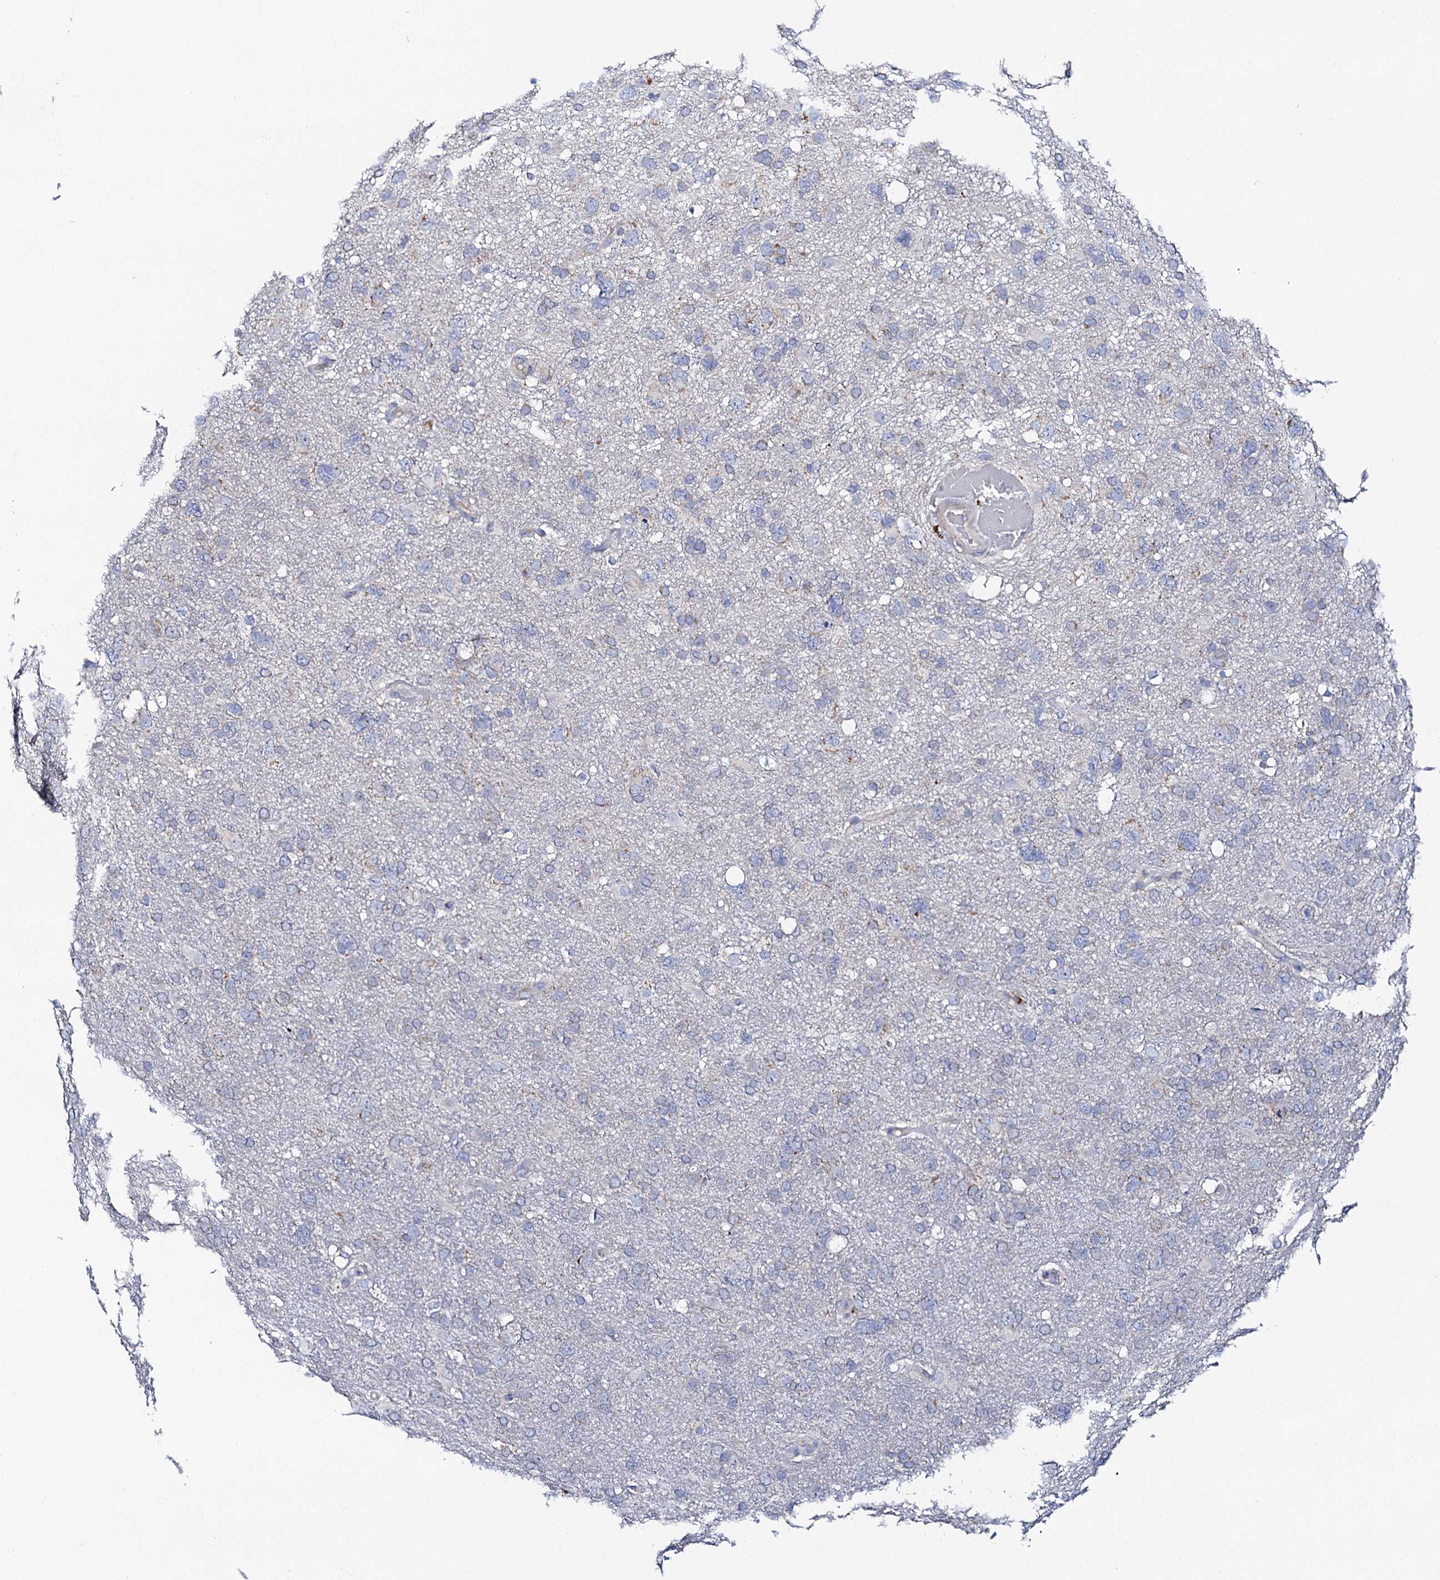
{"staining": {"intensity": "negative", "quantity": "none", "location": "none"}, "tissue": "glioma", "cell_type": "Tumor cells", "image_type": "cancer", "snomed": [{"axis": "morphology", "description": "Glioma, malignant, High grade"}, {"axis": "topography", "description": "Brain"}], "caption": "This histopathology image is of malignant glioma (high-grade) stained with immunohistochemistry (IHC) to label a protein in brown with the nuclei are counter-stained blue. There is no staining in tumor cells.", "gene": "MRPL48", "patient": {"sex": "male", "age": 61}}